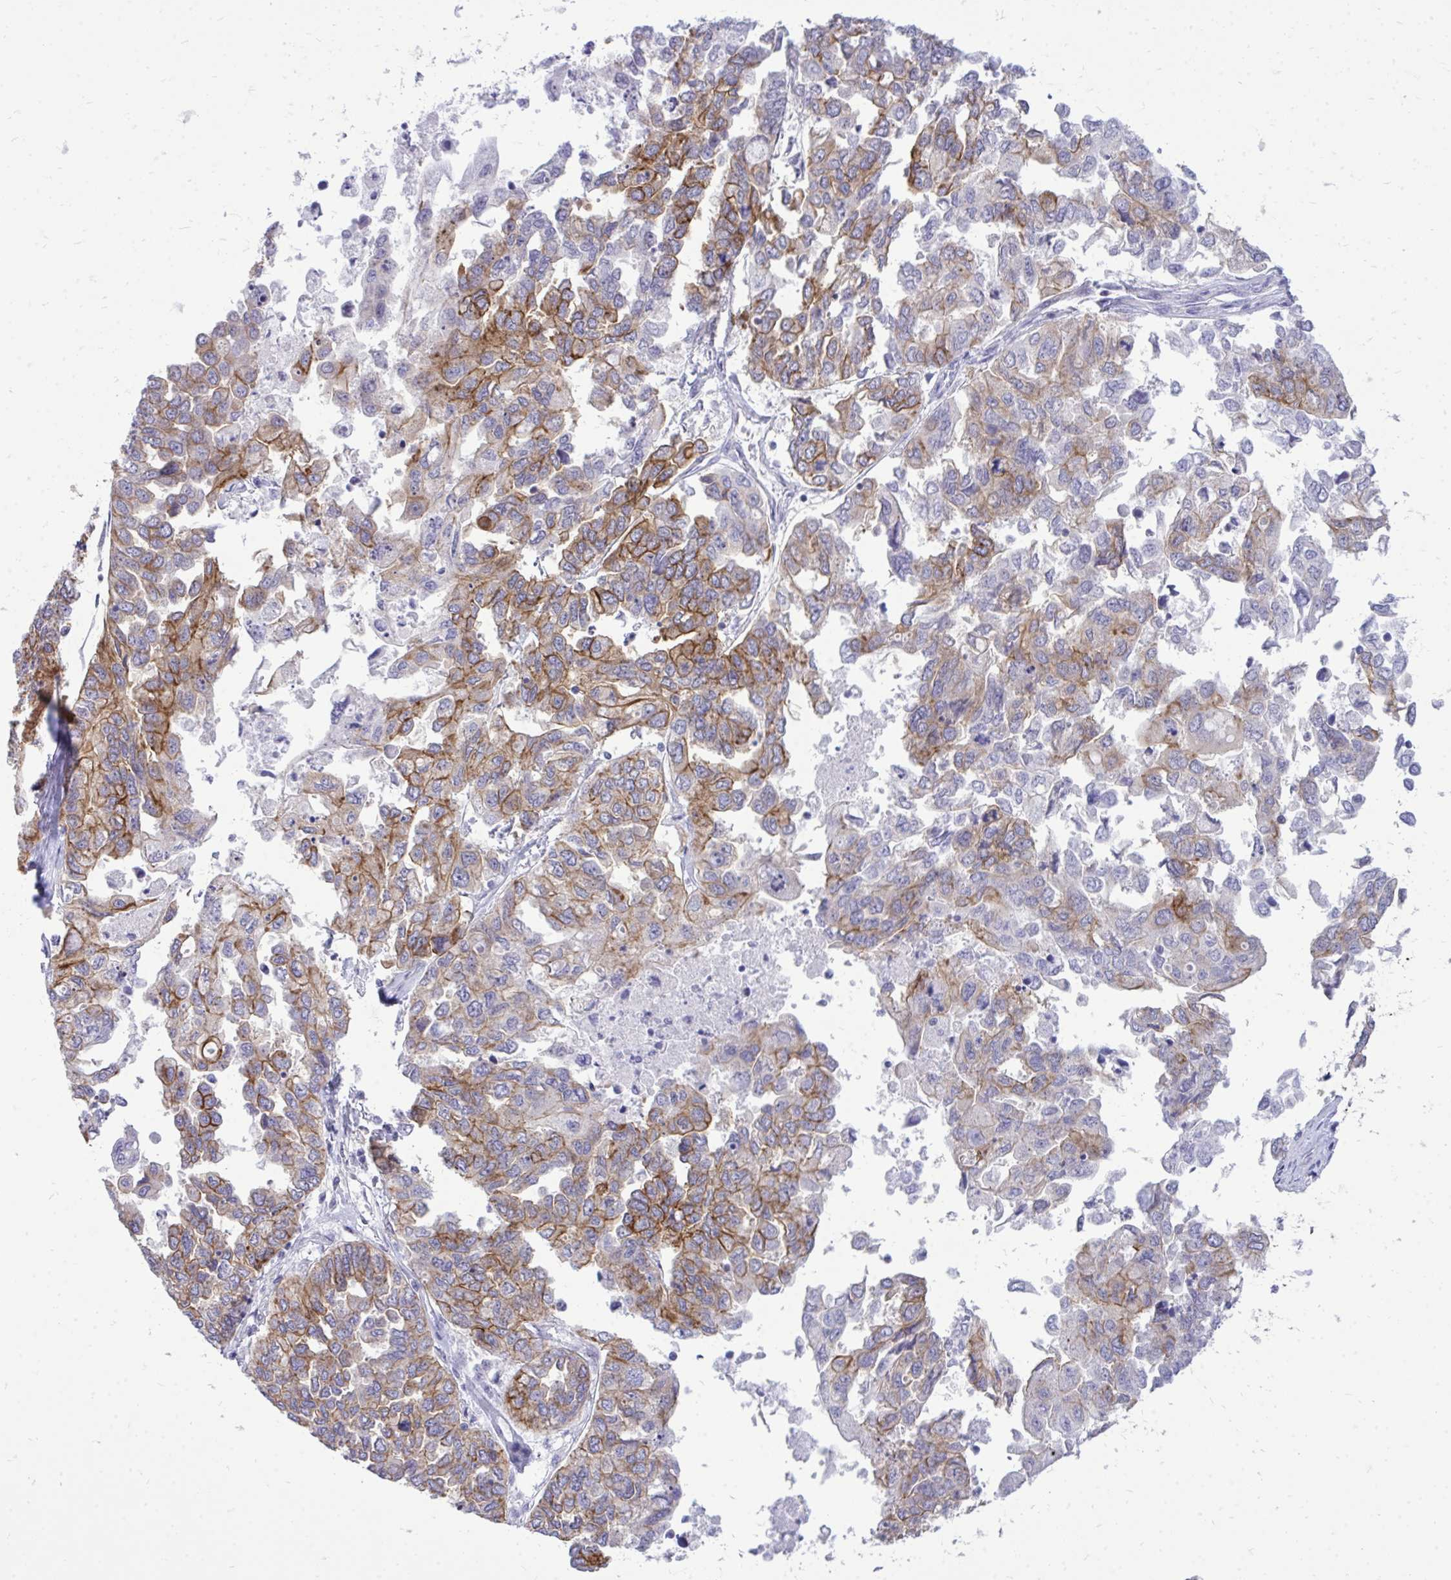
{"staining": {"intensity": "moderate", "quantity": "25%-75%", "location": "cytoplasmic/membranous"}, "tissue": "ovarian cancer", "cell_type": "Tumor cells", "image_type": "cancer", "snomed": [{"axis": "morphology", "description": "Cystadenocarcinoma, serous, NOS"}, {"axis": "topography", "description": "Ovary"}], "caption": "Human ovarian cancer (serous cystadenocarcinoma) stained for a protein (brown) exhibits moderate cytoplasmic/membranous positive staining in approximately 25%-75% of tumor cells.", "gene": "SPTBN2", "patient": {"sex": "female", "age": 53}}